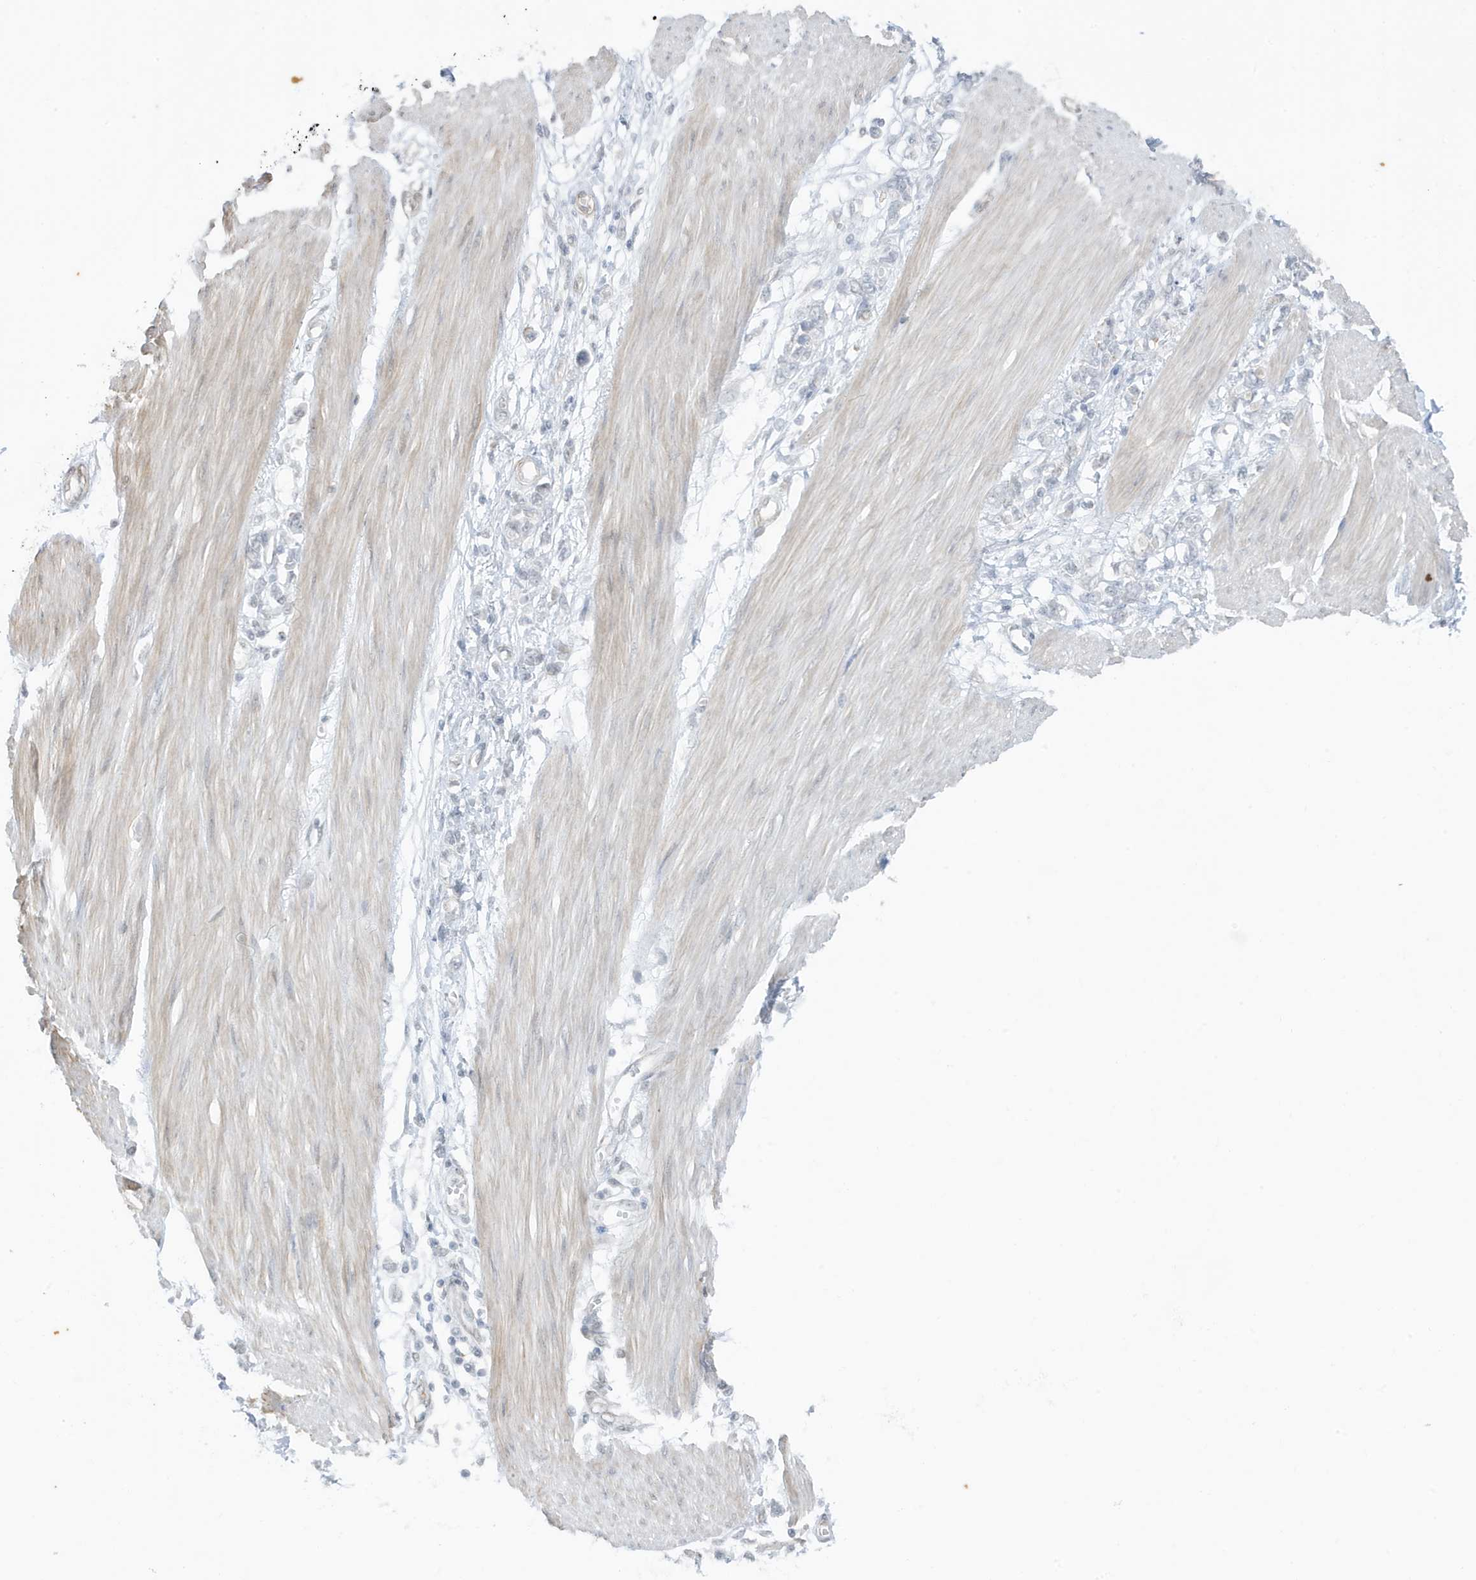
{"staining": {"intensity": "negative", "quantity": "none", "location": "none"}, "tissue": "stomach cancer", "cell_type": "Tumor cells", "image_type": "cancer", "snomed": [{"axis": "morphology", "description": "Adenocarcinoma, NOS"}, {"axis": "topography", "description": "Stomach"}], "caption": "The image displays no significant positivity in tumor cells of stomach adenocarcinoma. Nuclei are stained in blue.", "gene": "CHCHD4", "patient": {"sex": "female", "age": 76}}